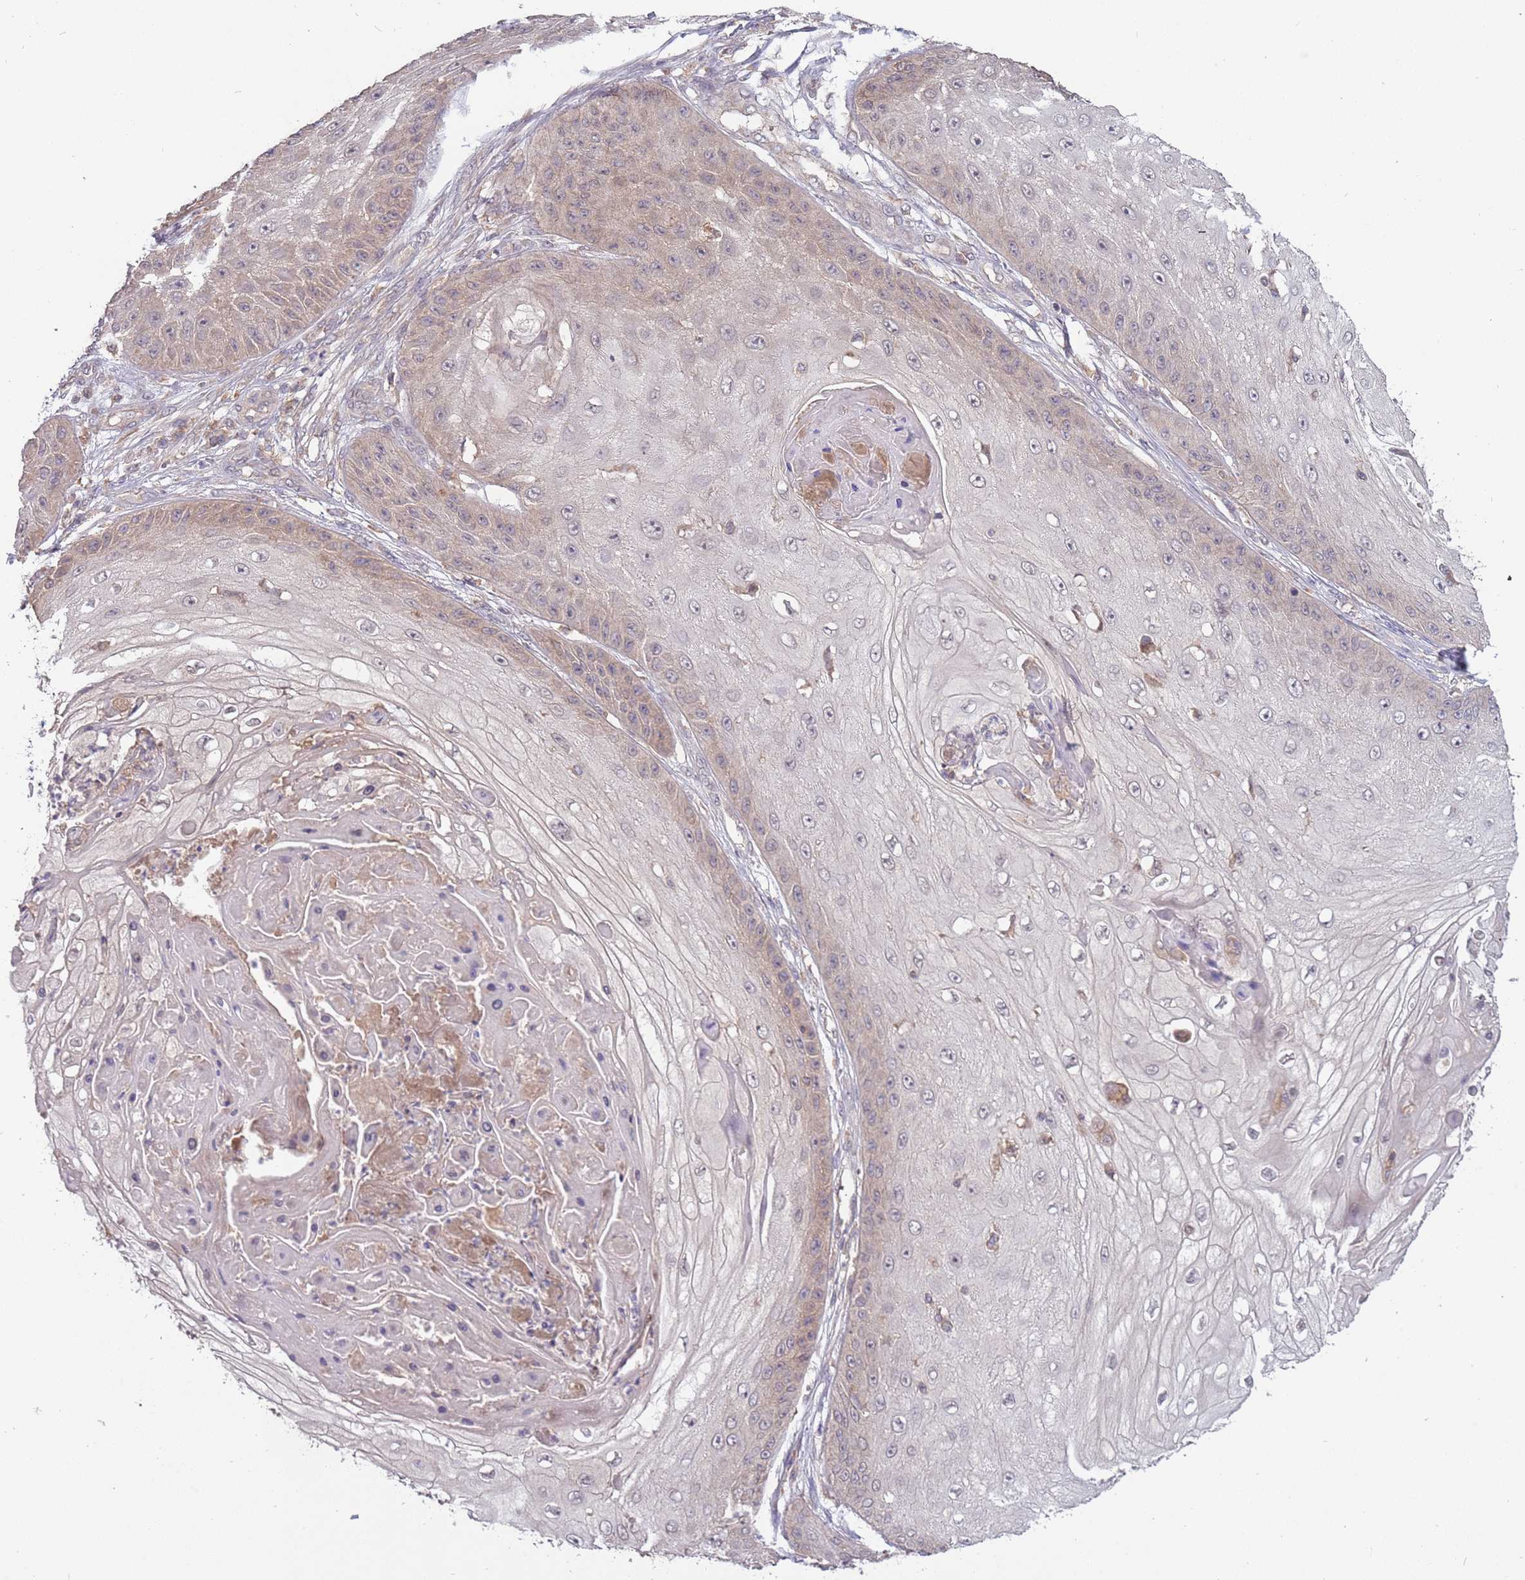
{"staining": {"intensity": "weak", "quantity": "<25%", "location": "cytoplasmic/membranous"}, "tissue": "skin cancer", "cell_type": "Tumor cells", "image_type": "cancer", "snomed": [{"axis": "morphology", "description": "Squamous cell carcinoma, NOS"}, {"axis": "topography", "description": "Skin"}], "caption": "Image shows no significant protein positivity in tumor cells of skin cancer.", "gene": "USP32", "patient": {"sex": "male", "age": 70}}